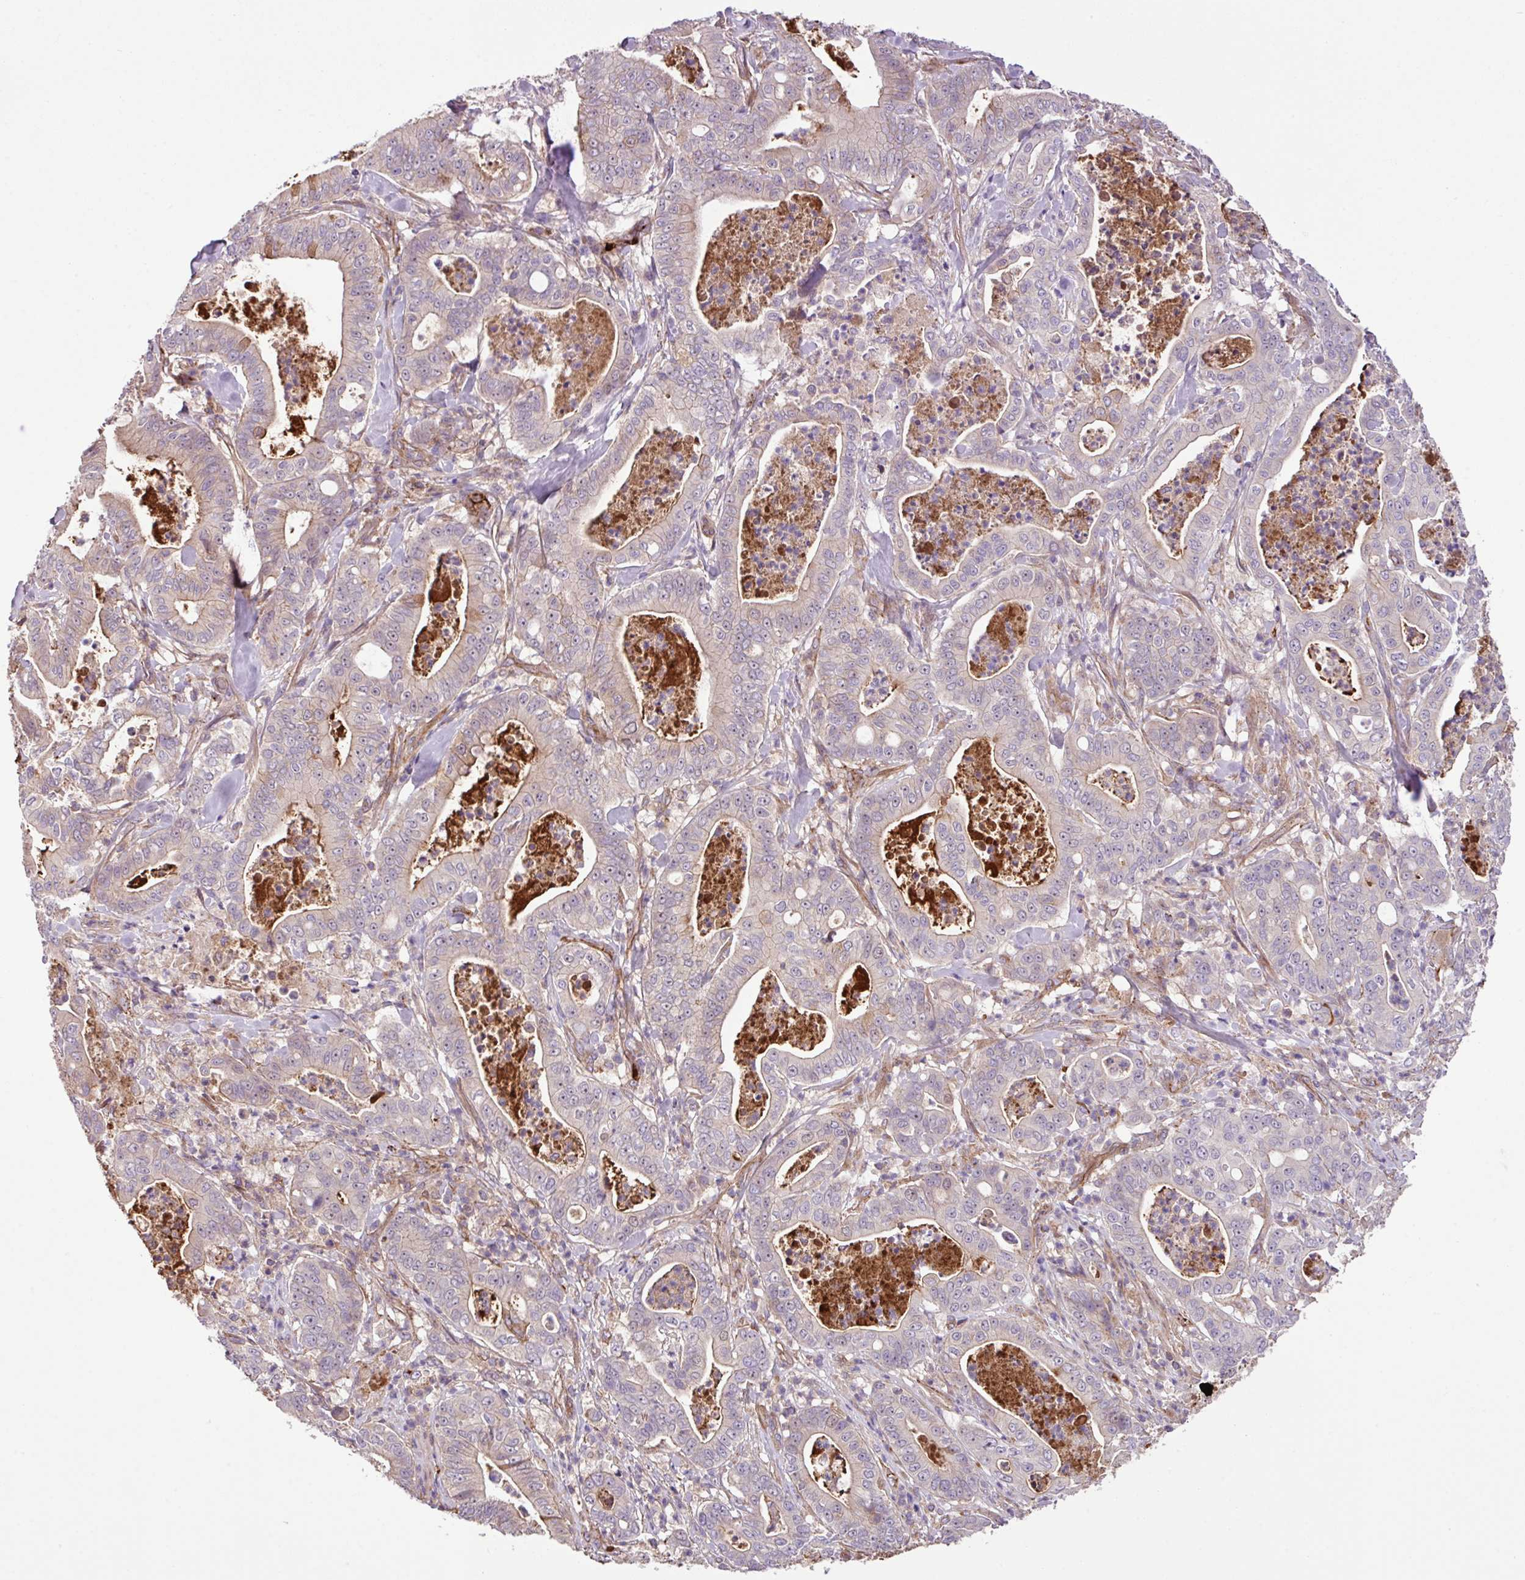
{"staining": {"intensity": "negative", "quantity": "none", "location": "none"}, "tissue": "pancreatic cancer", "cell_type": "Tumor cells", "image_type": "cancer", "snomed": [{"axis": "morphology", "description": "Adenocarcinoma, NOS"}, {"axis": "topography", "description": "Pancreas"}], "caption": "Immunohistochemical staining of human pancreatic cancer reveals no significant expression in tumor cells. (Stains: DAB immunohistochemistry with hematoxylin counter stain, Microscopy: brightfield microscopy at high magnification).", "gene": "ZNF266", "patient": {"sex": "male", "age": 71}}